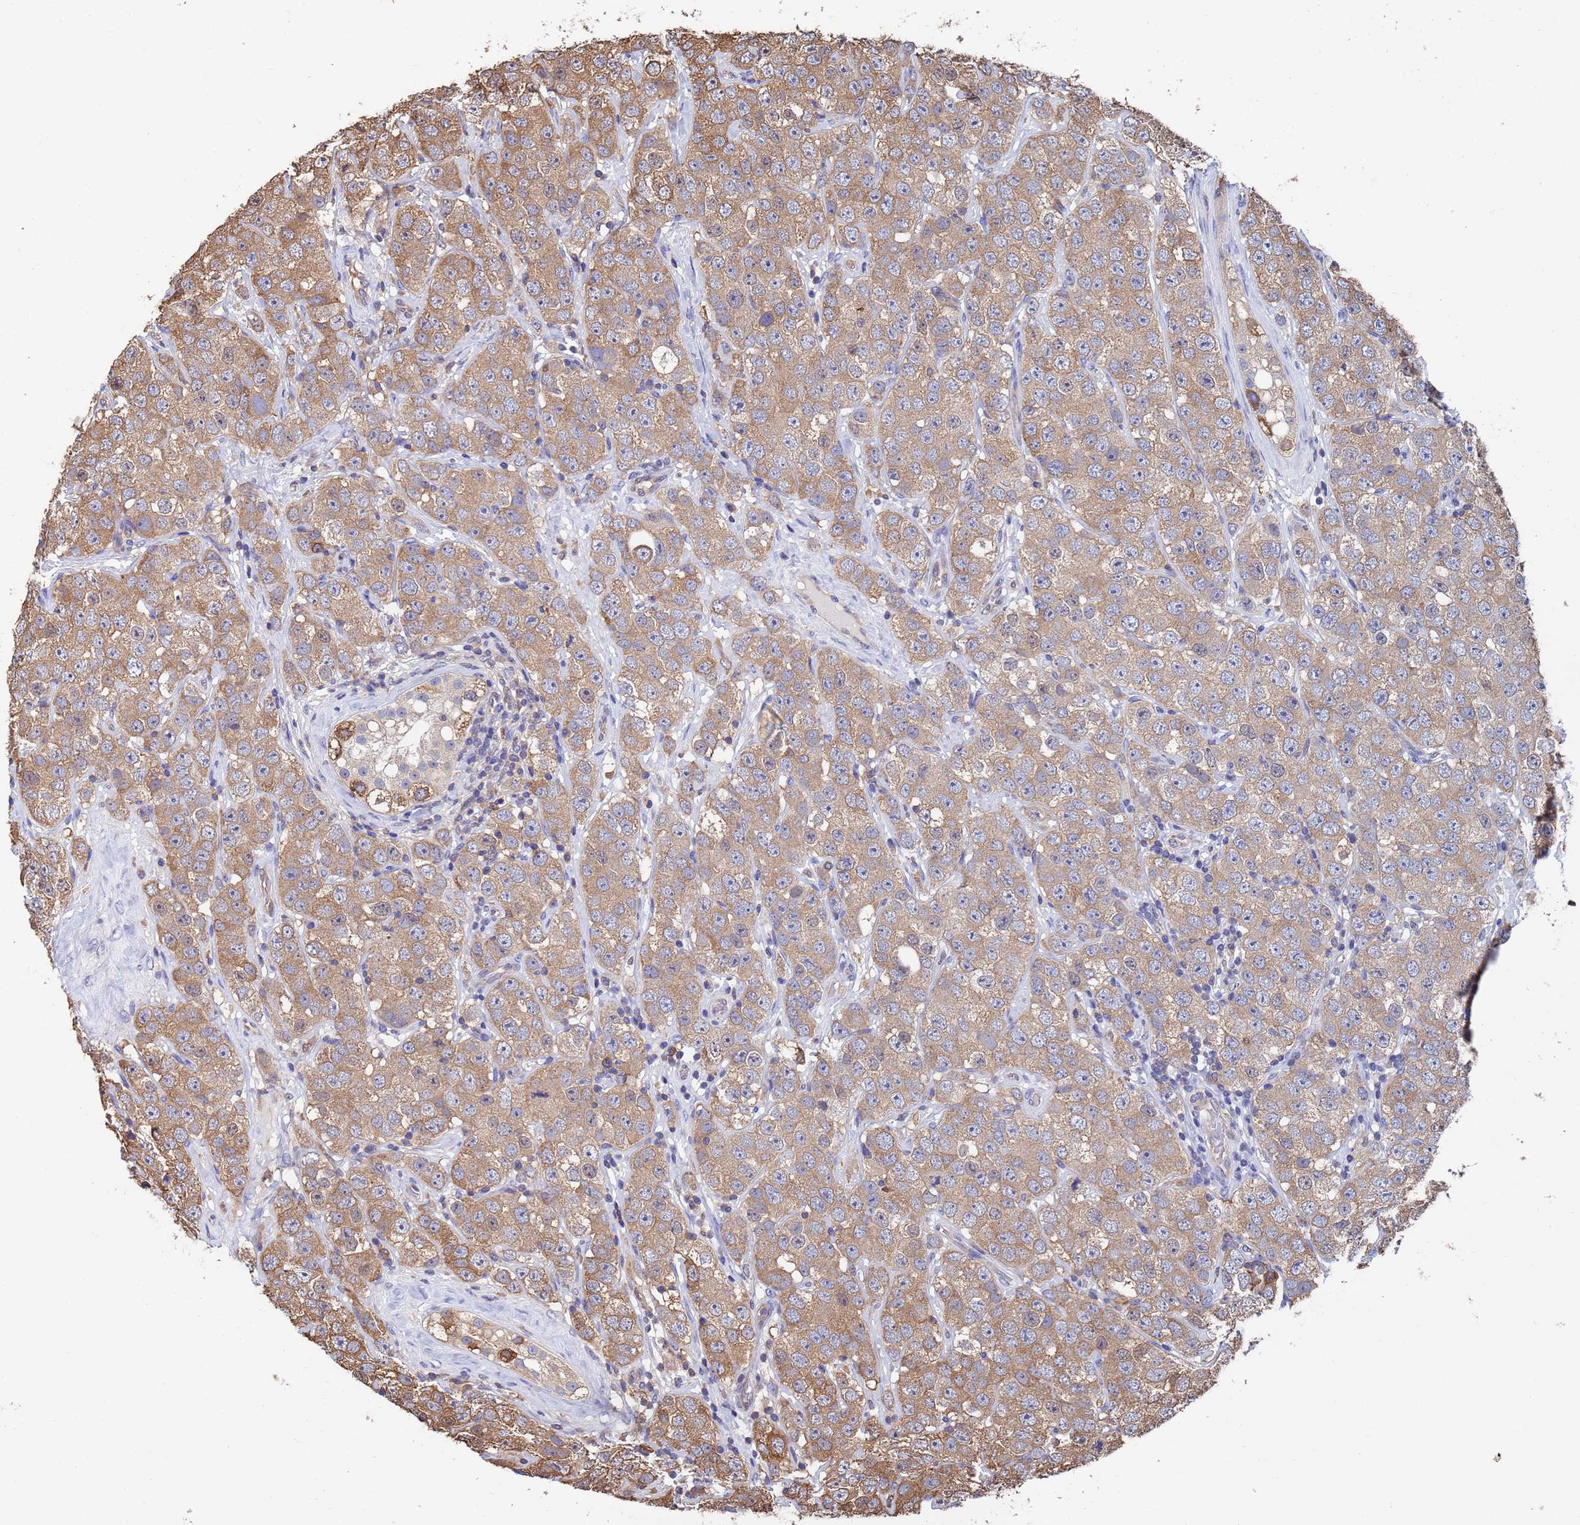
{"staining": {"intensity": "moderate", "quantity": ">75%", "location": "cytoplasmic/membranous"}, "tissue": "testis cancer", "cell_type": "Tumor cells", "image_type": "cancer", "snomed": [{"axis": "morphology", "description": "Seminoma, NOS"}, {"axis": "topography", "description": "Testis"}], "caption": "Testis cancer was stained to show a protein in brown. There is medium levels of moderate cytoplasmic/membranous positivity in about >75% of tumor cells.", "gene": "FAM25A", "patient": {"sex": "male", "age": 28}}